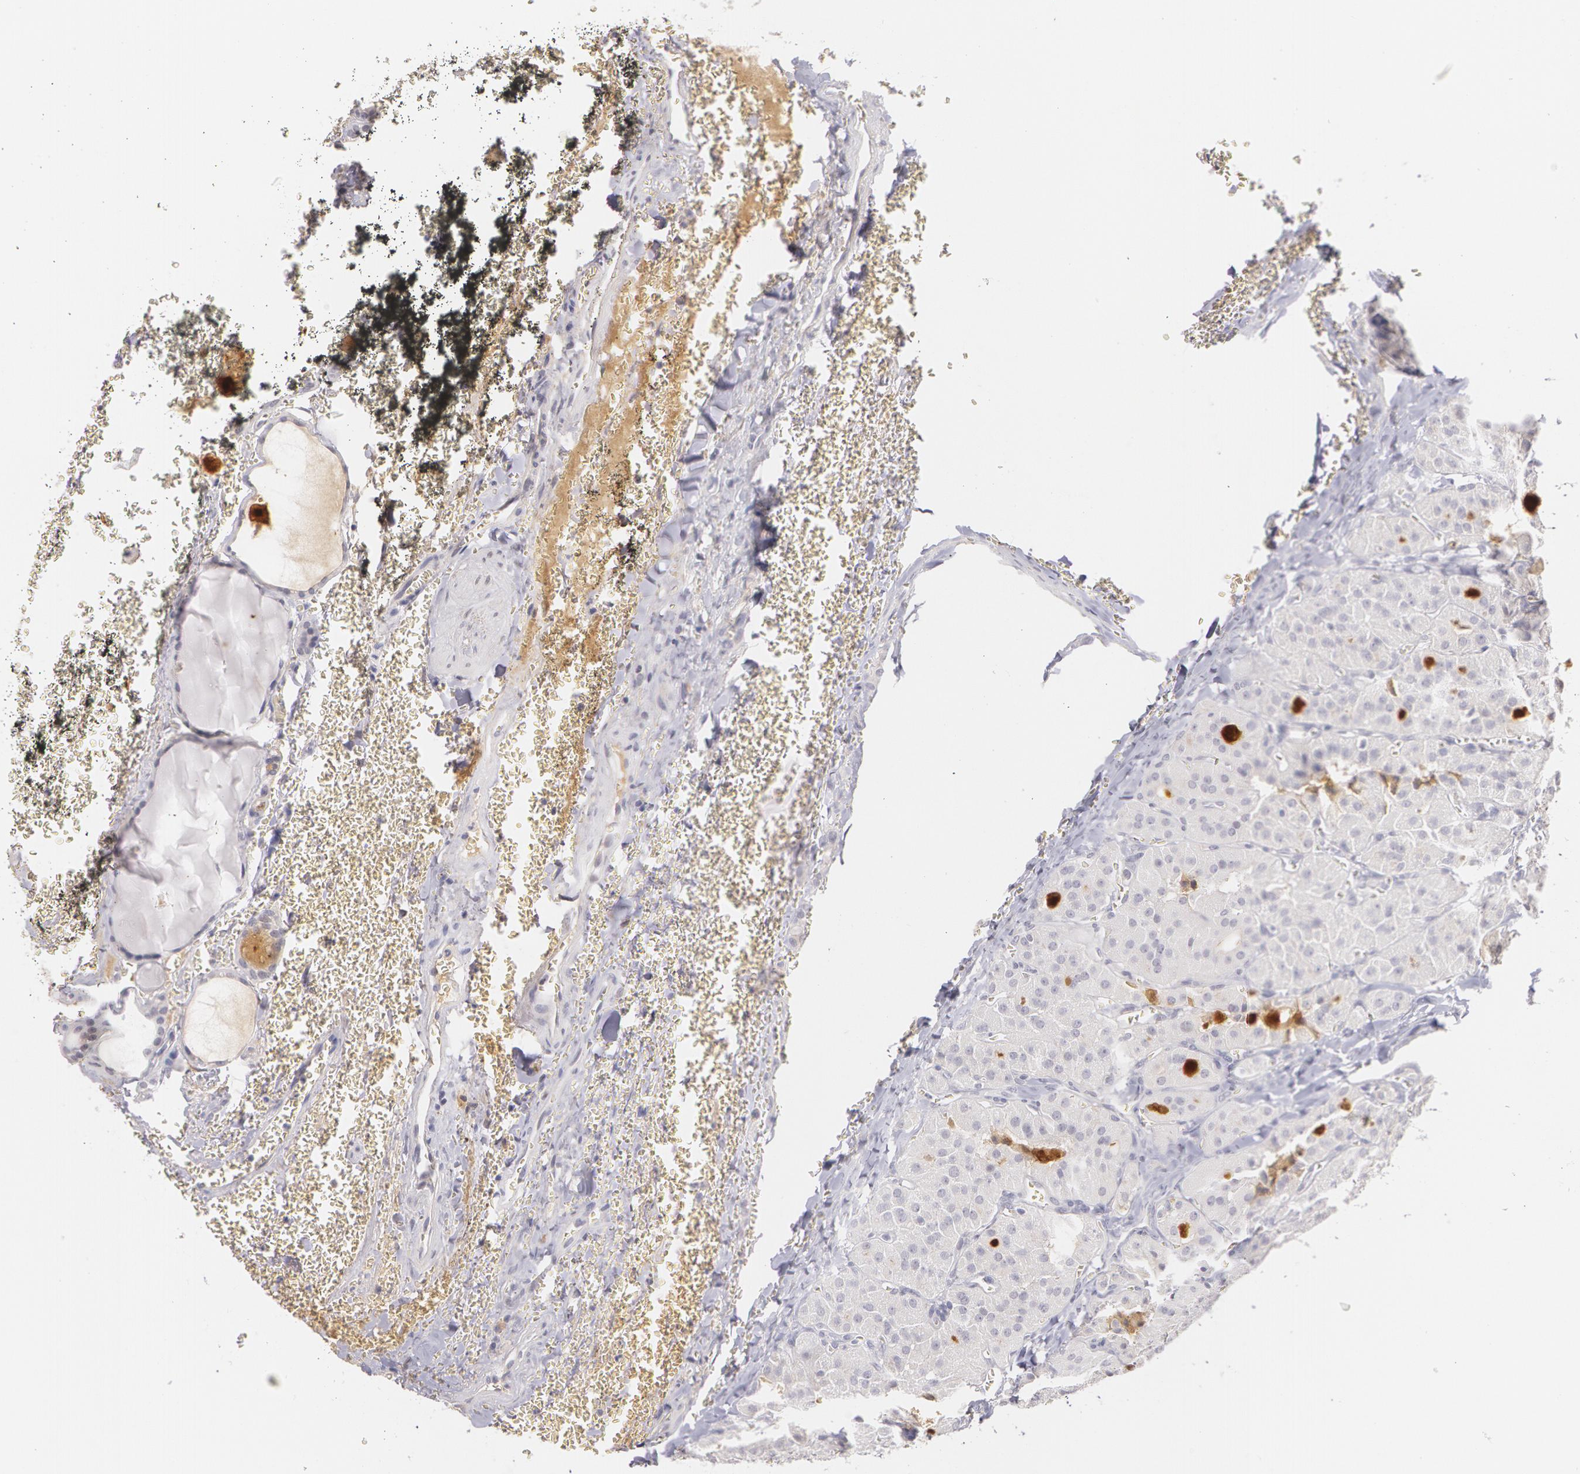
{"staining": {"intensity": "negative", "quantity": "none", "location": "none"}, "tissue": "thyroid cancer", "cell_type": "Tumor cells", "image_type": "cancer", "snomed": [{"axis": "morphology", "description": "Carcinoma, NOS"}, {"axis": "topography", "description": "Thyroid gland"}], "caption": "The histopathology image displays no significant staining in tumor cells of thyroid carcinoma. (Stains: DAB immunohistochemistry with hematoxylin counter stain, Microscopy: brightfield microscopy at high magnification).", "gene": "LBP", "patient": {"sex": "male", "age": 76}}